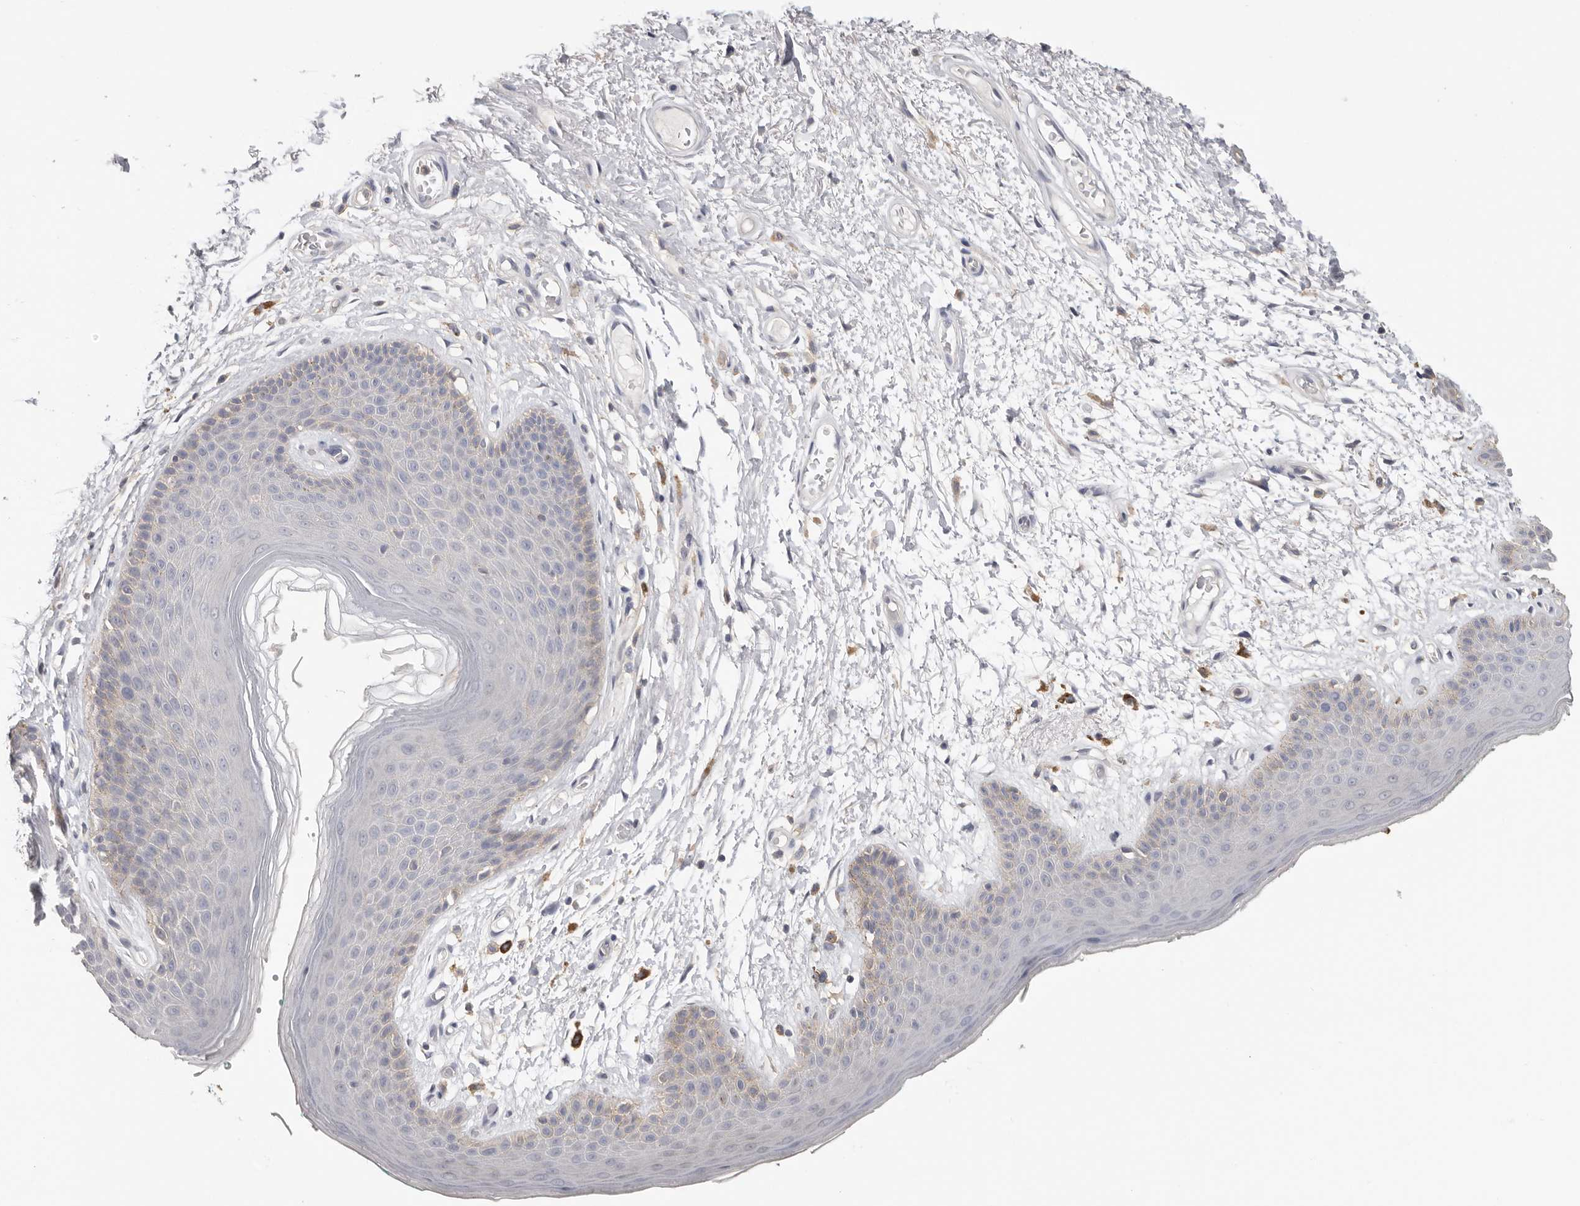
{"staining": {"intensity": "moderate", "quantity": "<25%", "location": "cytoplasmic/membranous"}, "tissue": "skin", "cell_type": "Epidermal cells", "image_type": "normal", "snomed": [{"axis": "morphology", "description": "Normal tissue, NOS"}, {"axis": "topography", "description": "Anal"}], "caption": "Skin stained for a protein (brown) demonstrates moderate cytoplasmic/membranous positive positivity in approximately <25% of epidermal cells.", "gene": "WDTC1", "patient": {"sex": "male", "age": 74}}